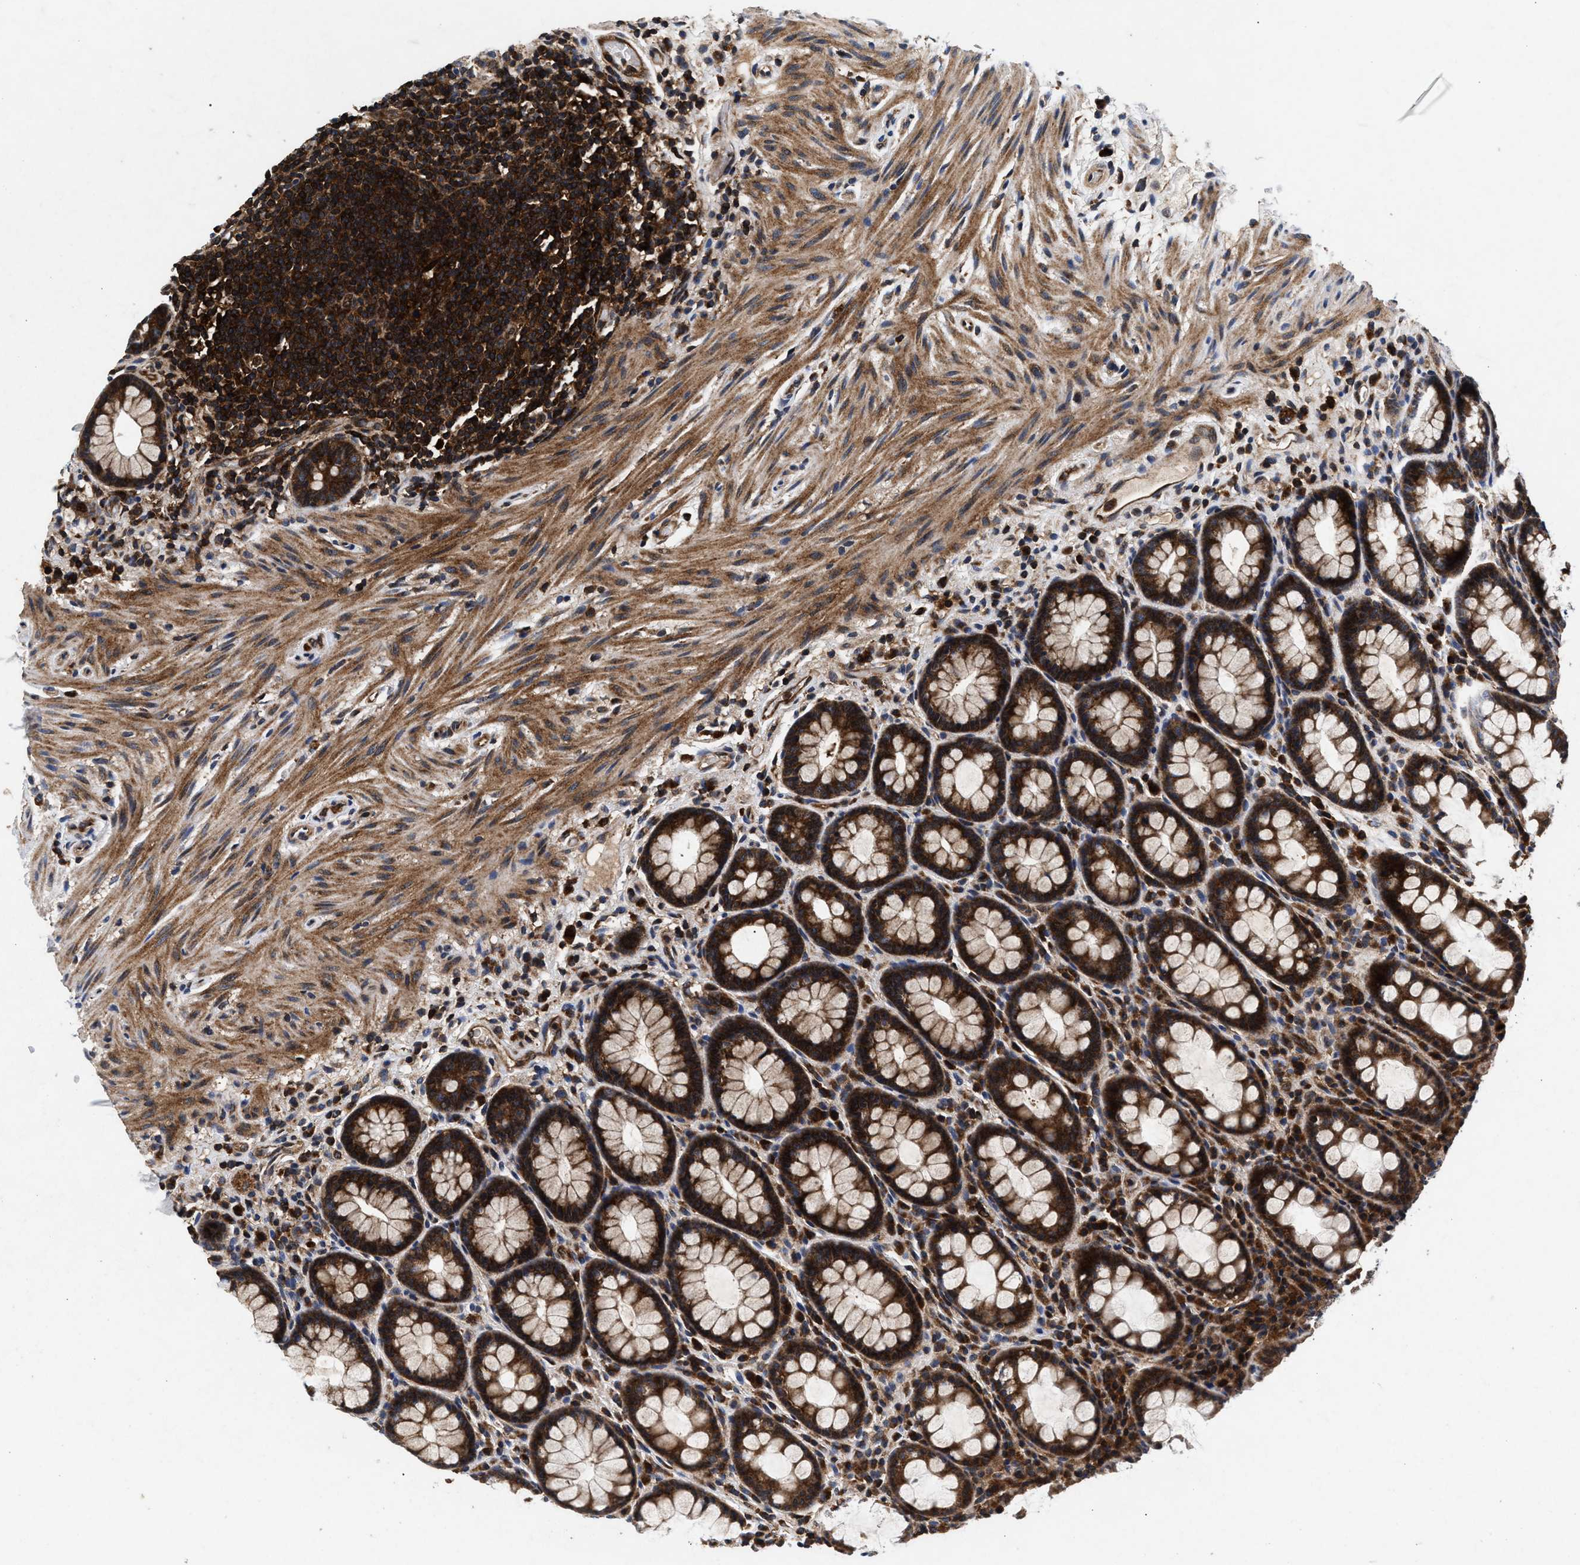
{"staining": {"intensity": "strong", "quantity": ">75%", "location": "cytoplasmic/membranous"}, "tissue": "rectum", "cell_type": "Glandular cells", "image_type": "normal", "snomed": [{"axis": "morphology", "description": "Normal tissue, NOS"}, {"axis": "topography", "description": "Rectum"}], "caption": "This histopathology image displays benign rectum stained with immunohistochemistry (IHC) to label a protein in brown. The cytoplasmic/membranous of glandular cells show strong positivity for the protein. Nuclei are counter-stained blue.", "gene": "NFKB2", "patient": {"sex": "male", "age": 92}}